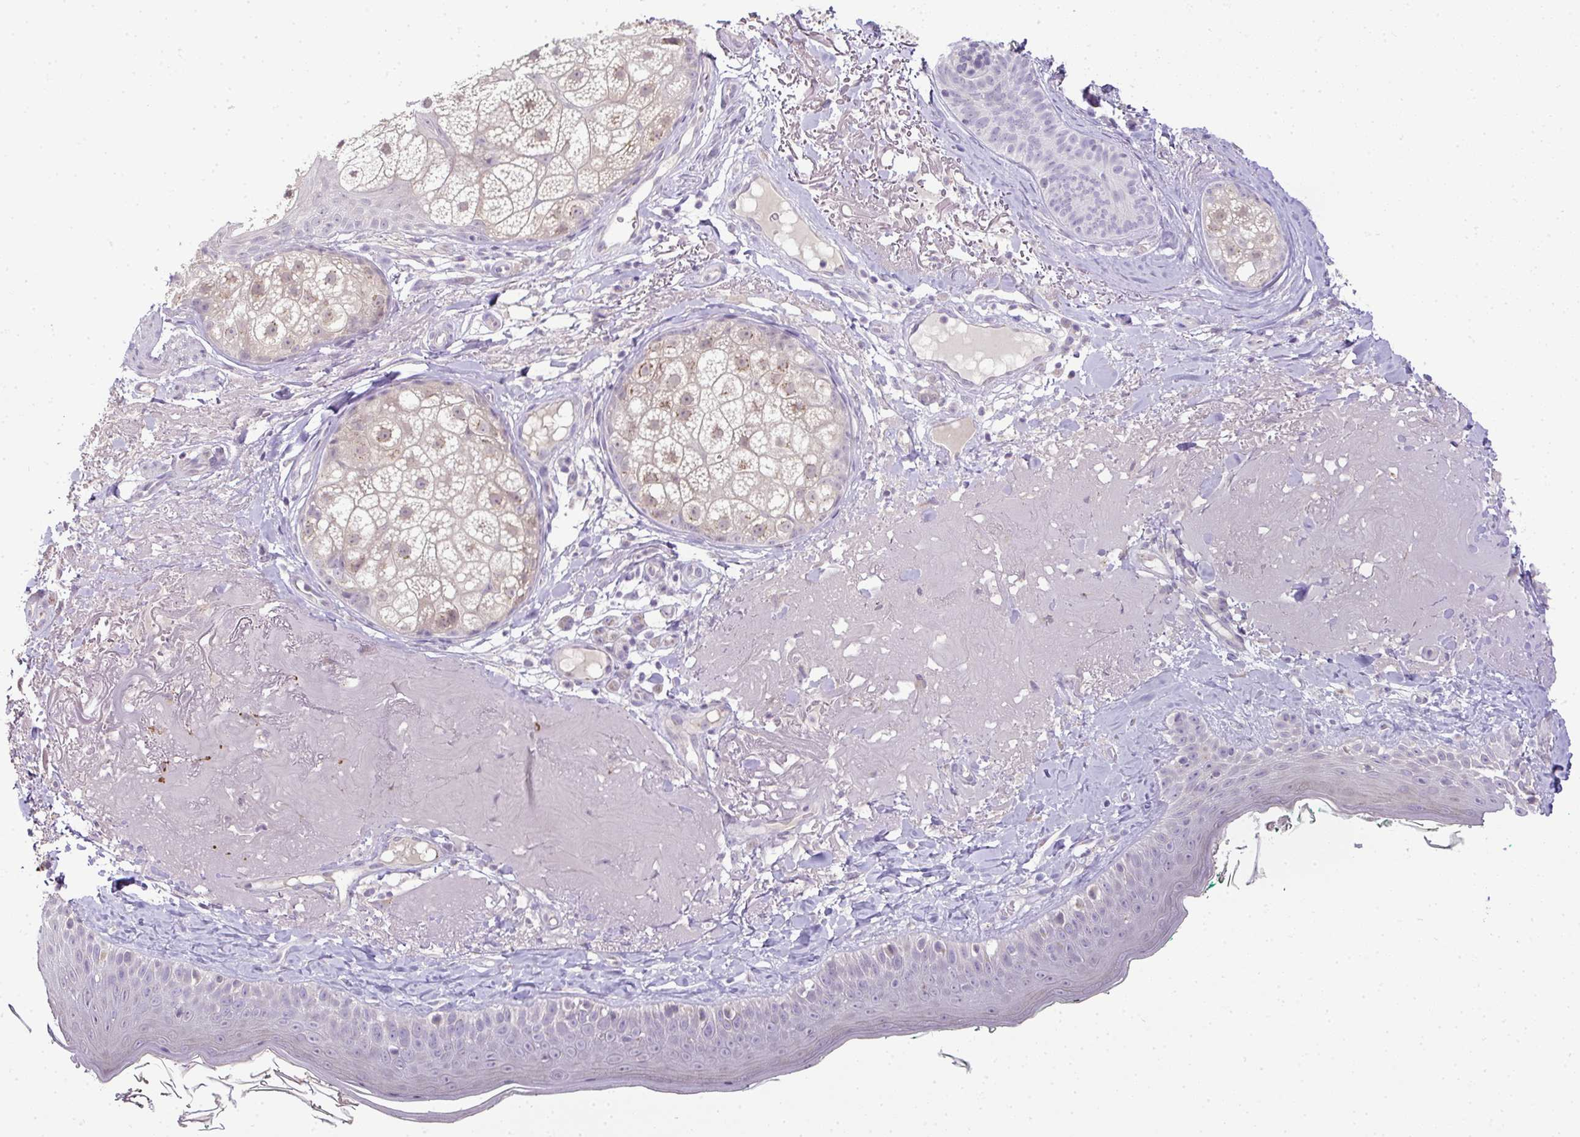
{"staining": {"intensity": "negative", "quantity": "none", "location": "none"}, "tissue": "skin", "cell_type": "Fibroblasts", "image_type": "normal", "snomed": [{"axis": "morphology", "description": "Normal tissue, NOS"}, {"axis": "topography", "description": "Skin"}], "caption": "The IHC histopathology image has no significant staining in fibroblasts of skin.", "gene": "CMPK1", "patient": {"sex": "male", "age": 73}}